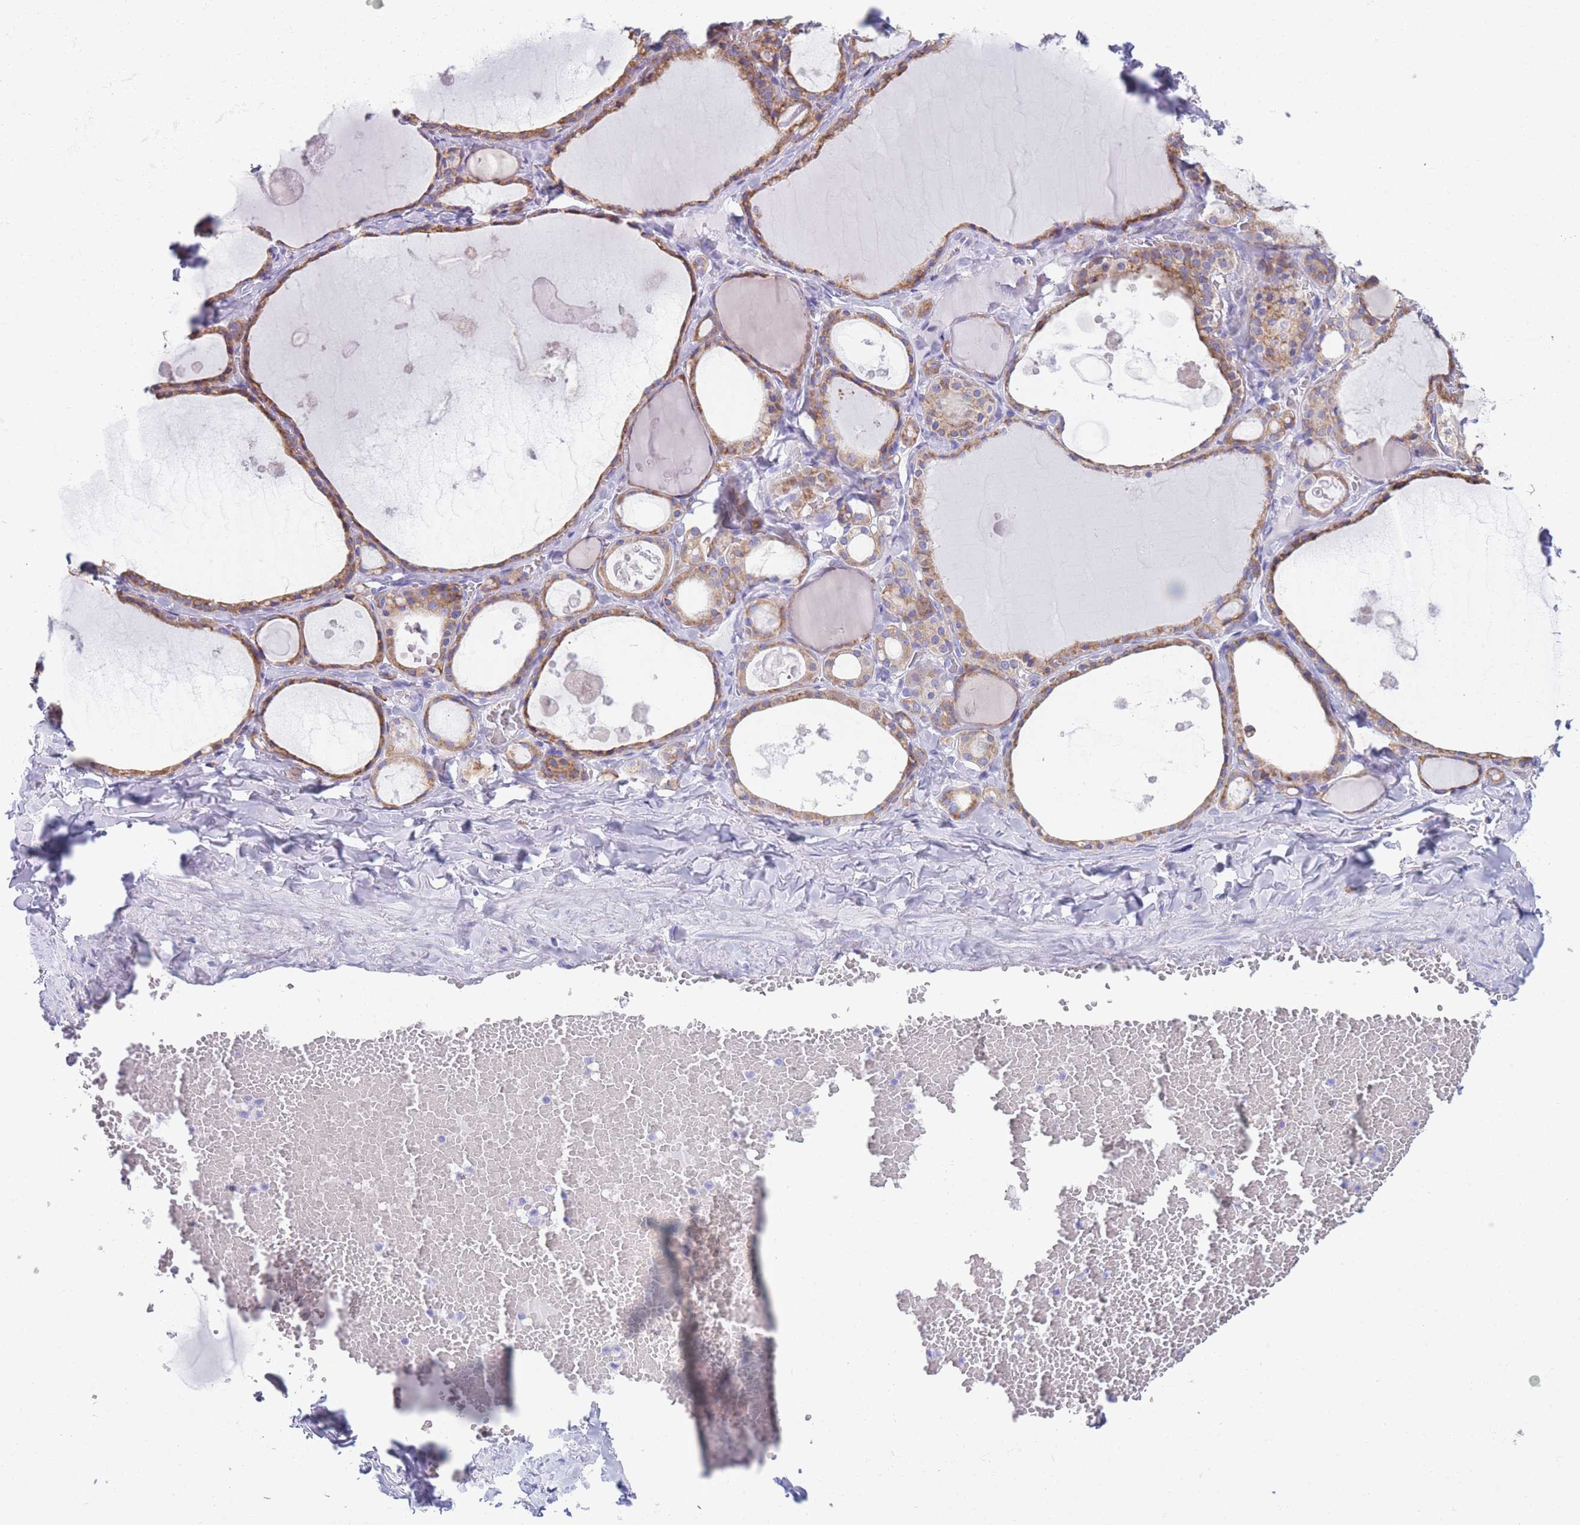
{"staining": {"intensity": "moderate", "quantity": ">75%", "location": "cytoplasmic/membranous"}, "tissue": "thyroid gland", "cell_type": "Glandular cells", "image_type": "normal", "snomed": [{"axis": "morphology", "description": "Normal tissue, NOS"}, {"axis": "topography", "description": "Thyroid gland"}], "caption": "DAB immunohistochemical staining of benign human thyroid gland displays moderate cytoplasmic/membranous protein staining in approximately >75% of glandular cells.", "gene": "XKR8", "patient": {"sex": "male", "age": 56}}